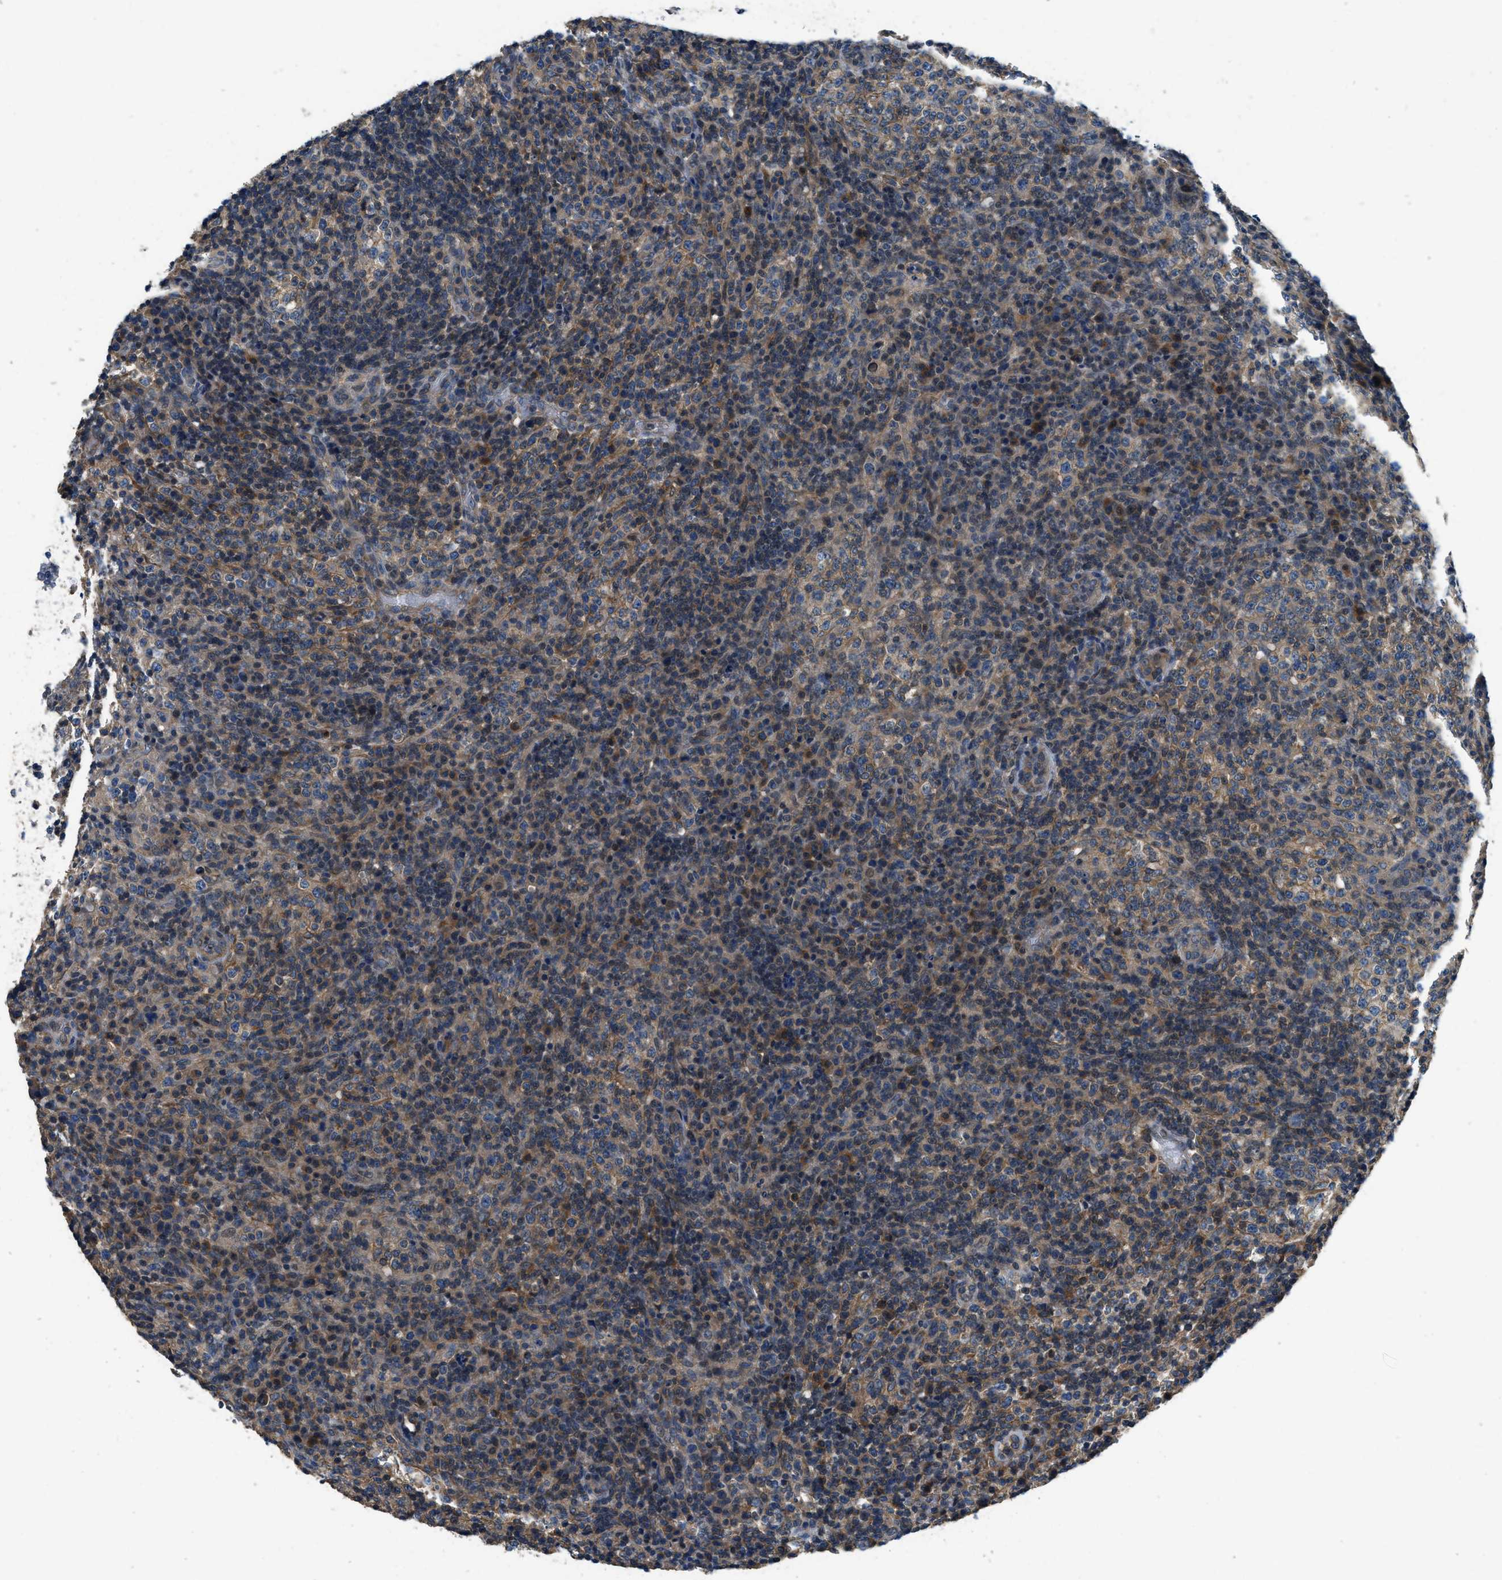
{"staining": {"intensity": "weak", "quantity": ">75%", "location": "cytoplasmic/membranous"}, "tissue": "lymphoma", "cell_type": "Tumor cells", "image_type": "cancer", "snomed": [{"axis": "morphology", "description": "Malignant lymphoma, non-Hodgkin's type, High grade"}, {"axis": "topography", "description": "Lymph node"}], "caption": "This is a photomicrograph of immunohistochemistry staining of lymphoma, which shows weak staining in the cytoplasmic/membranous of tumor cells.", "gene": "SSH2", "patient": {"sex": "female", "age": 76}}